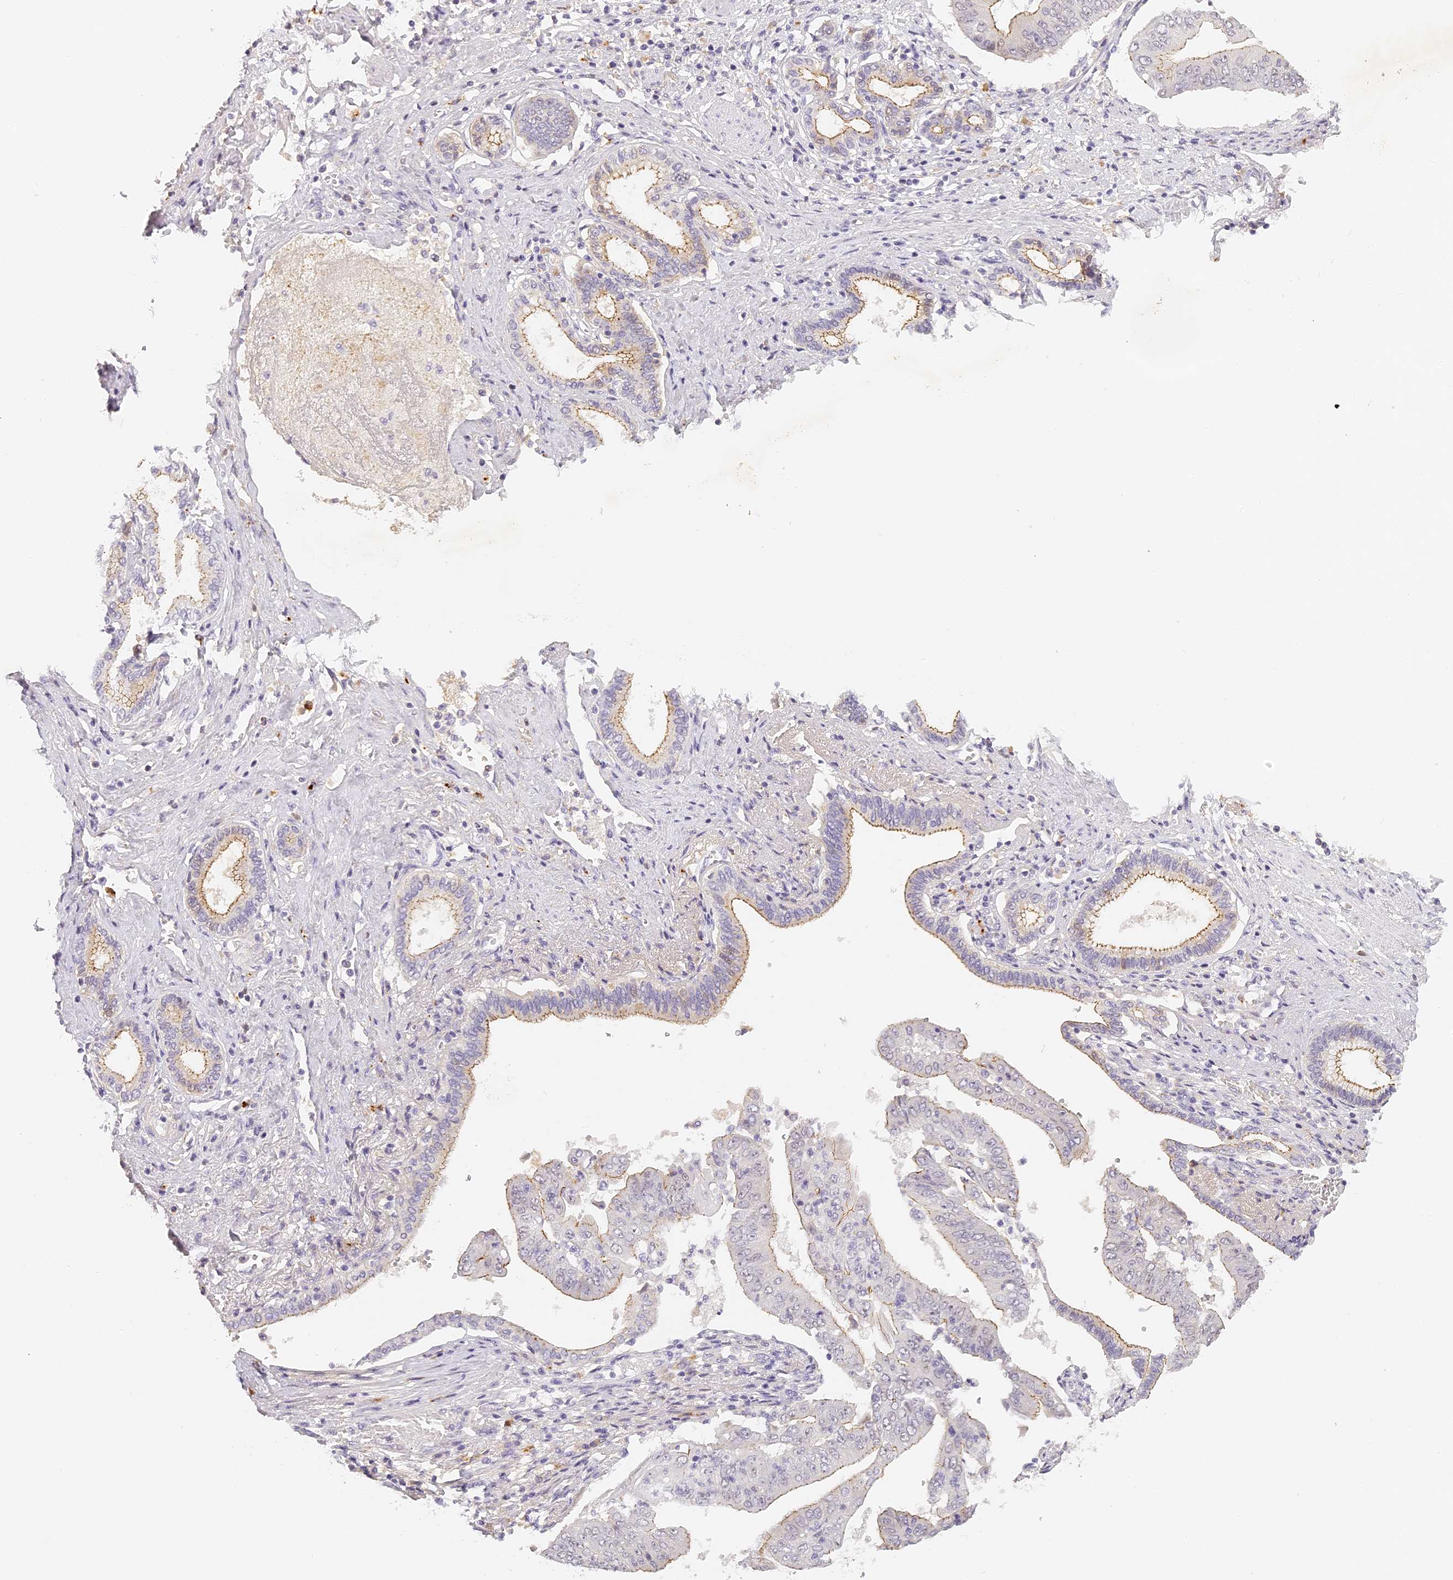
{"staining": {"intensity": "moderate", "quantity": "<25%", "location": "cytoplasmic/membranous"}, "tissue": "pancreatic cancer", "cell_type": "Tumor cells", "image_type": "cancer", "snomed": [{"axis": "morphology", "description": "Adenocarcinoma, NOS"}, {"axis": "topography", "description": "Pancreas"}], "caption": "Immunohistochemistry photomicrograph of neoplastic tissue: pancreatic adenocarcinoma stained using IHC shows low levels of moderate protein expression localized specifically in the cytoplasmic/membranous of tumor cells, appearing as a cytoplasmic/membranous brown color.", "gene": "ELL3", "patient": {"sex": "female", "age": 77}}